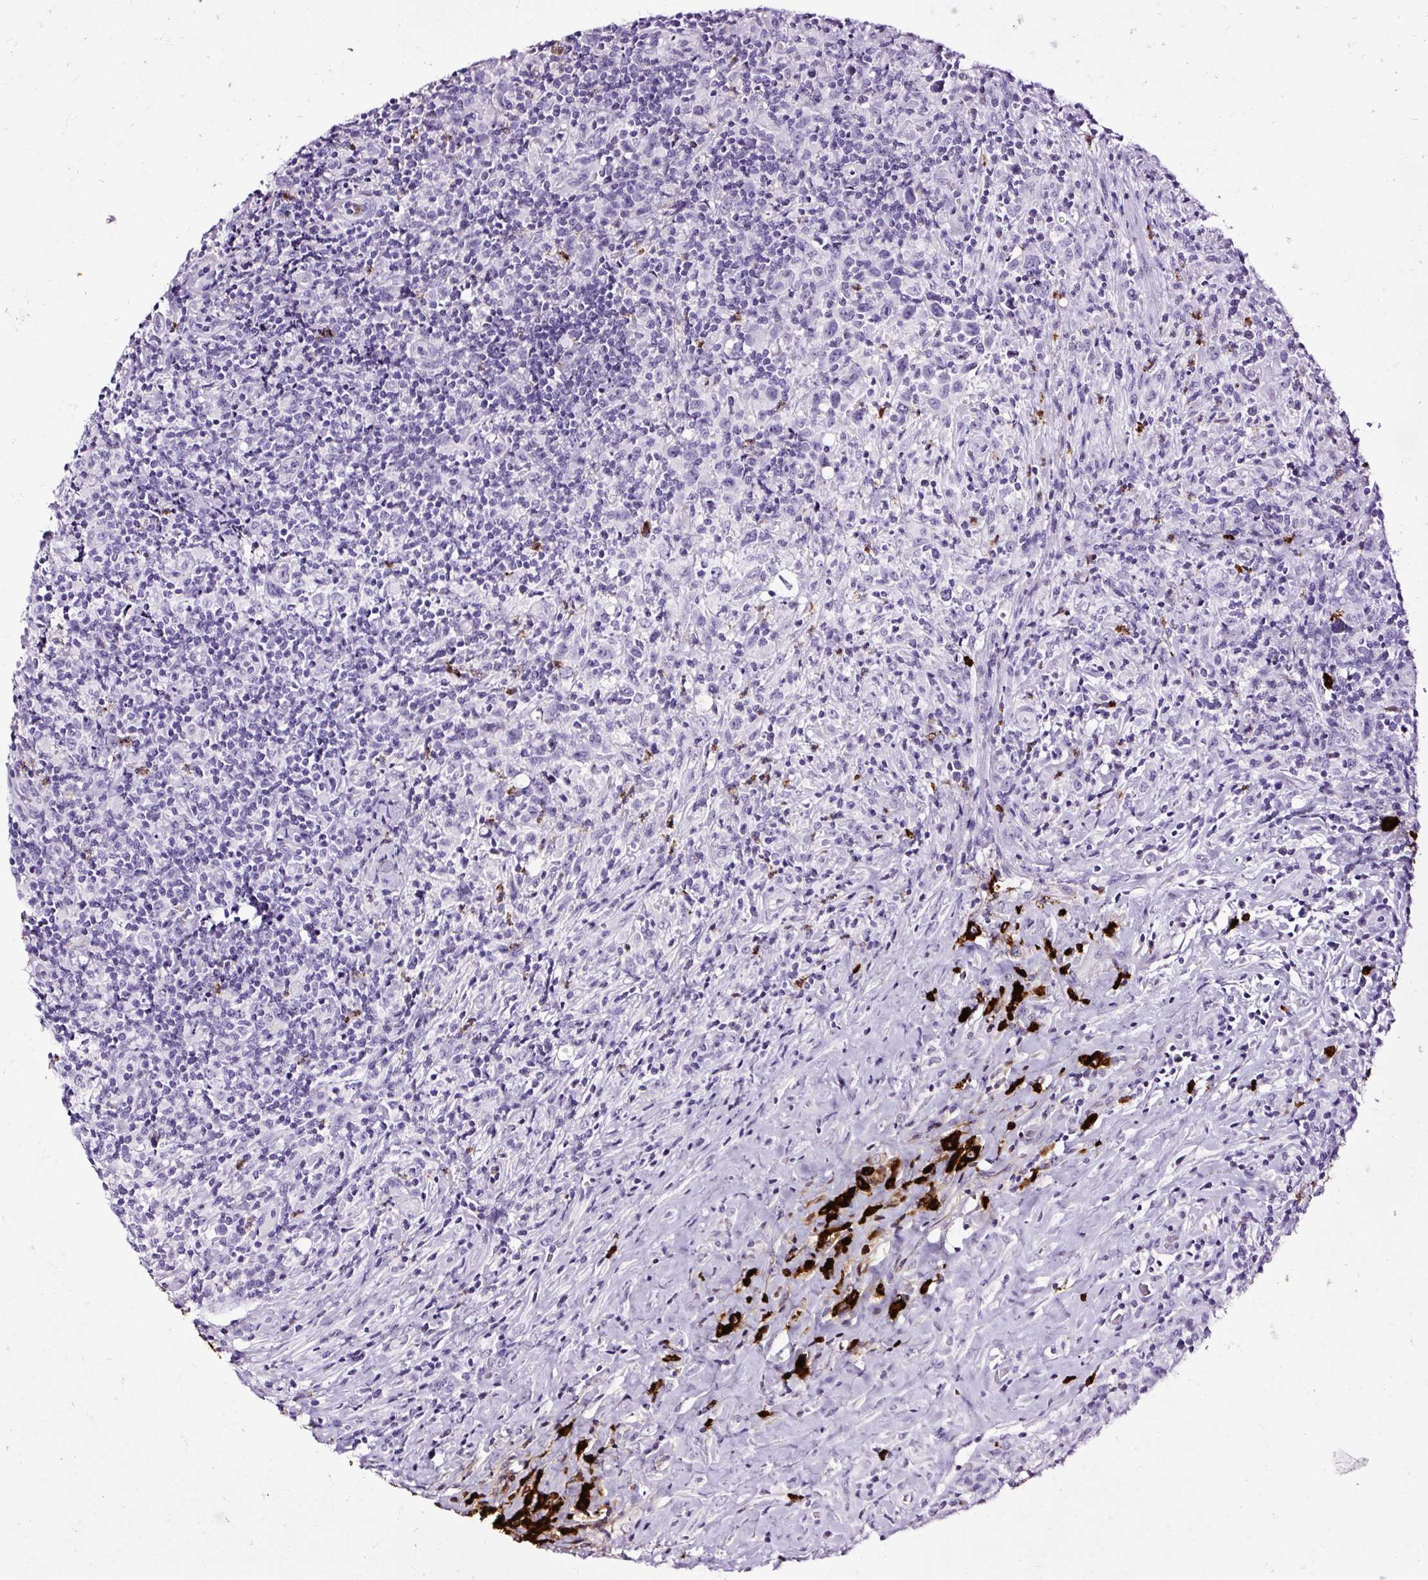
{"staining": {"intensity": "negative", "quantity": "none", "location": "none"}, "tissue": "lymphoma", "cell_type": "Tumor cells", "image_type": "cancer", "snomed": [{"axis": "morphology", "description": "Hodgkin's disease, NOS"}, {"axis": "topography", "description": "Lymph node"}], "caption": "Tumor cells are negative for brown protein staining in lymphoma.", "gene": "SLC7A8", "patient": {"sex": "female", "age": 18}}